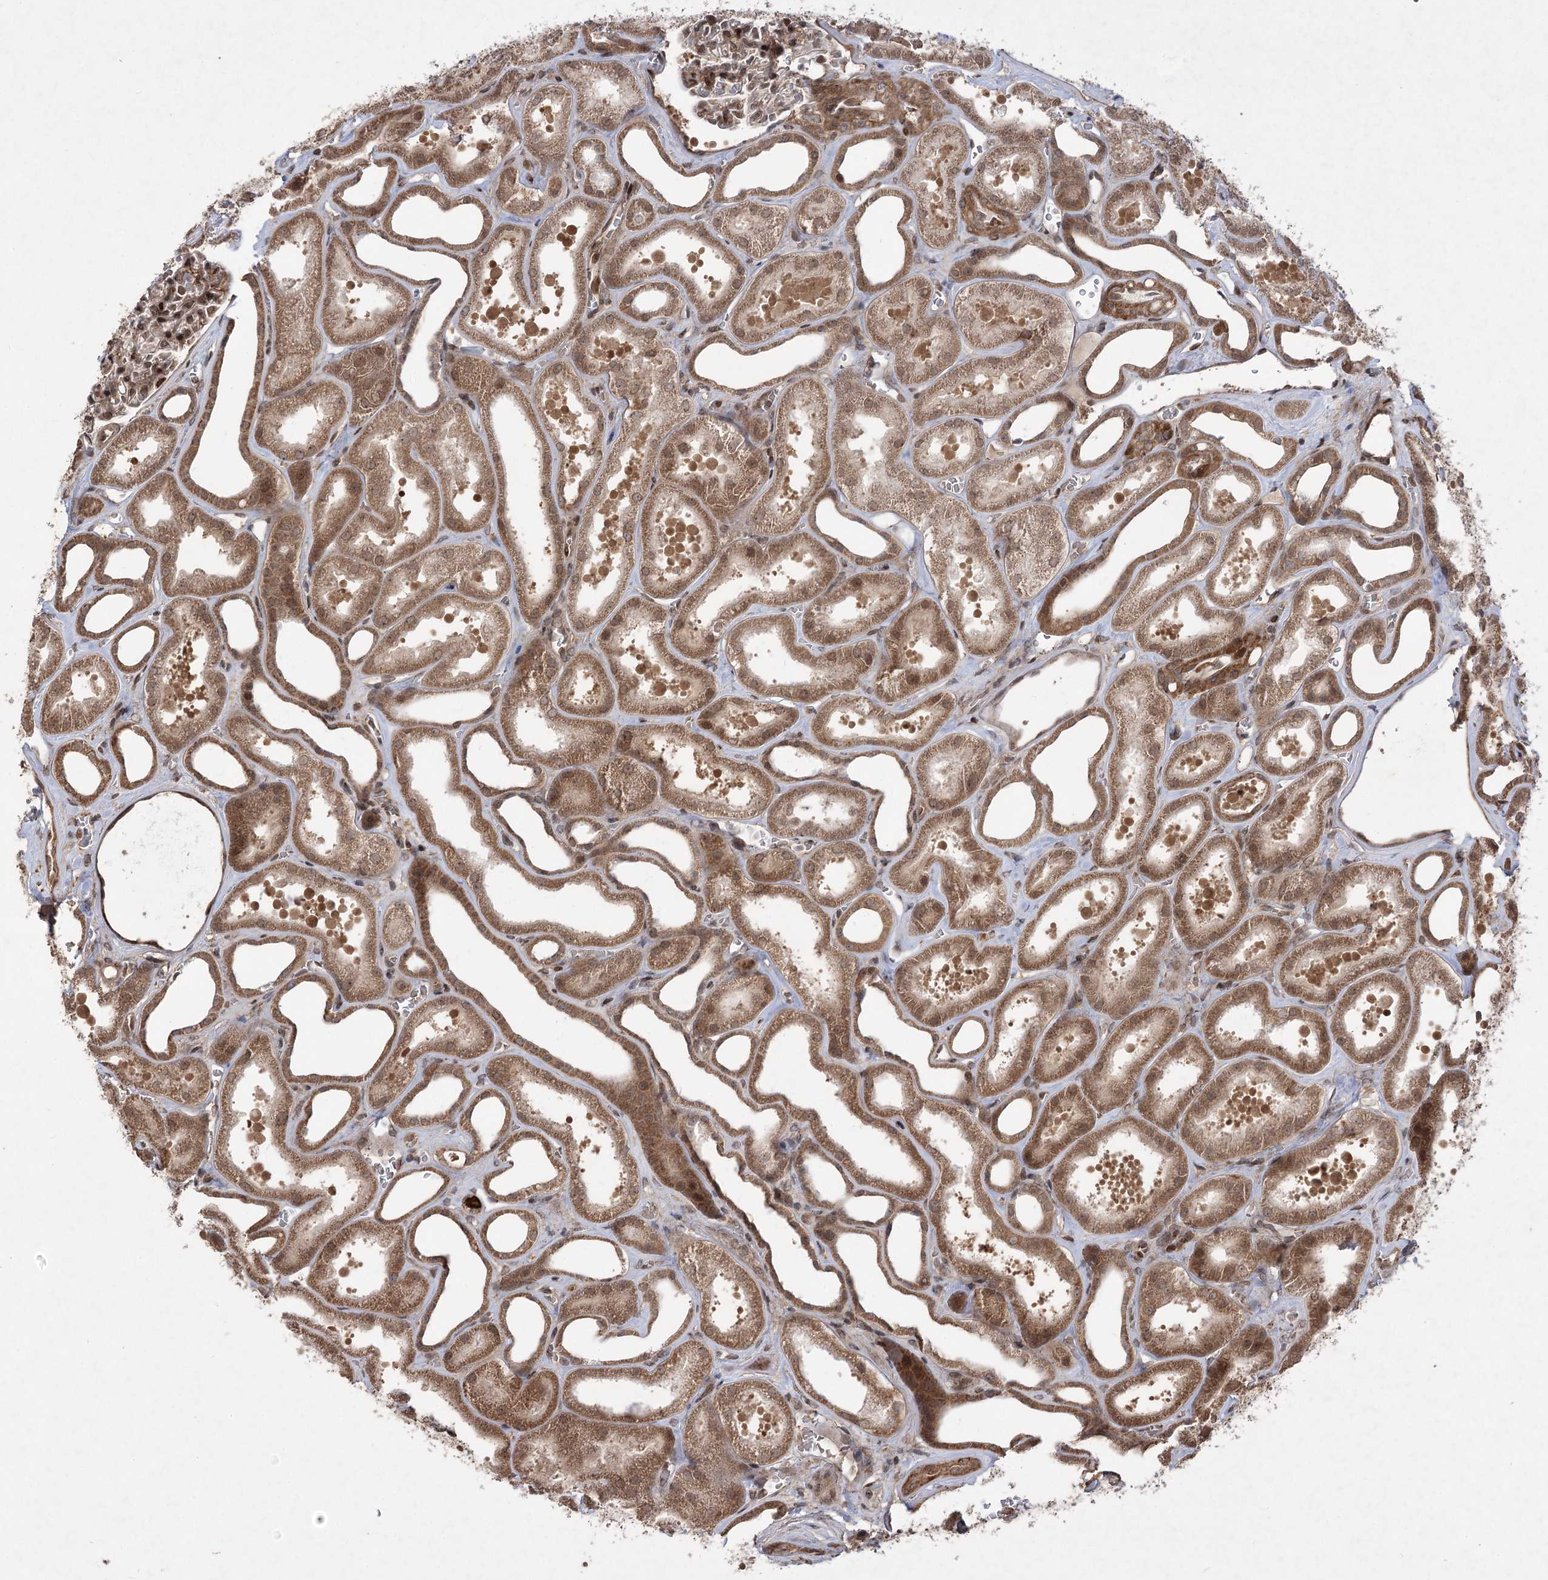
{"staining": {"intensity": "moderate", "quantity": "25%-75%", "location": "cytoplasmic/membranous,nuclear"}, "tissue": "kidney", "cell_type": "Cells in glomeruli", "image_type": "normal", "snomed": [{"axis": "morphology", "description": "Normal tissue, NOS"}, {"axis": "morphology", "description": "Adenocarcinoma, NOS"}, {"axis": "topography", "description": "Kidney"}], "caption": "Cells in glomeruli show moderate cytoplasmic/membranous,nuclear staining in about 25%-75% of cells in unremarkable kidney.", "gene": "TENM2", "patient": {"sex": "female", "age": 68}}